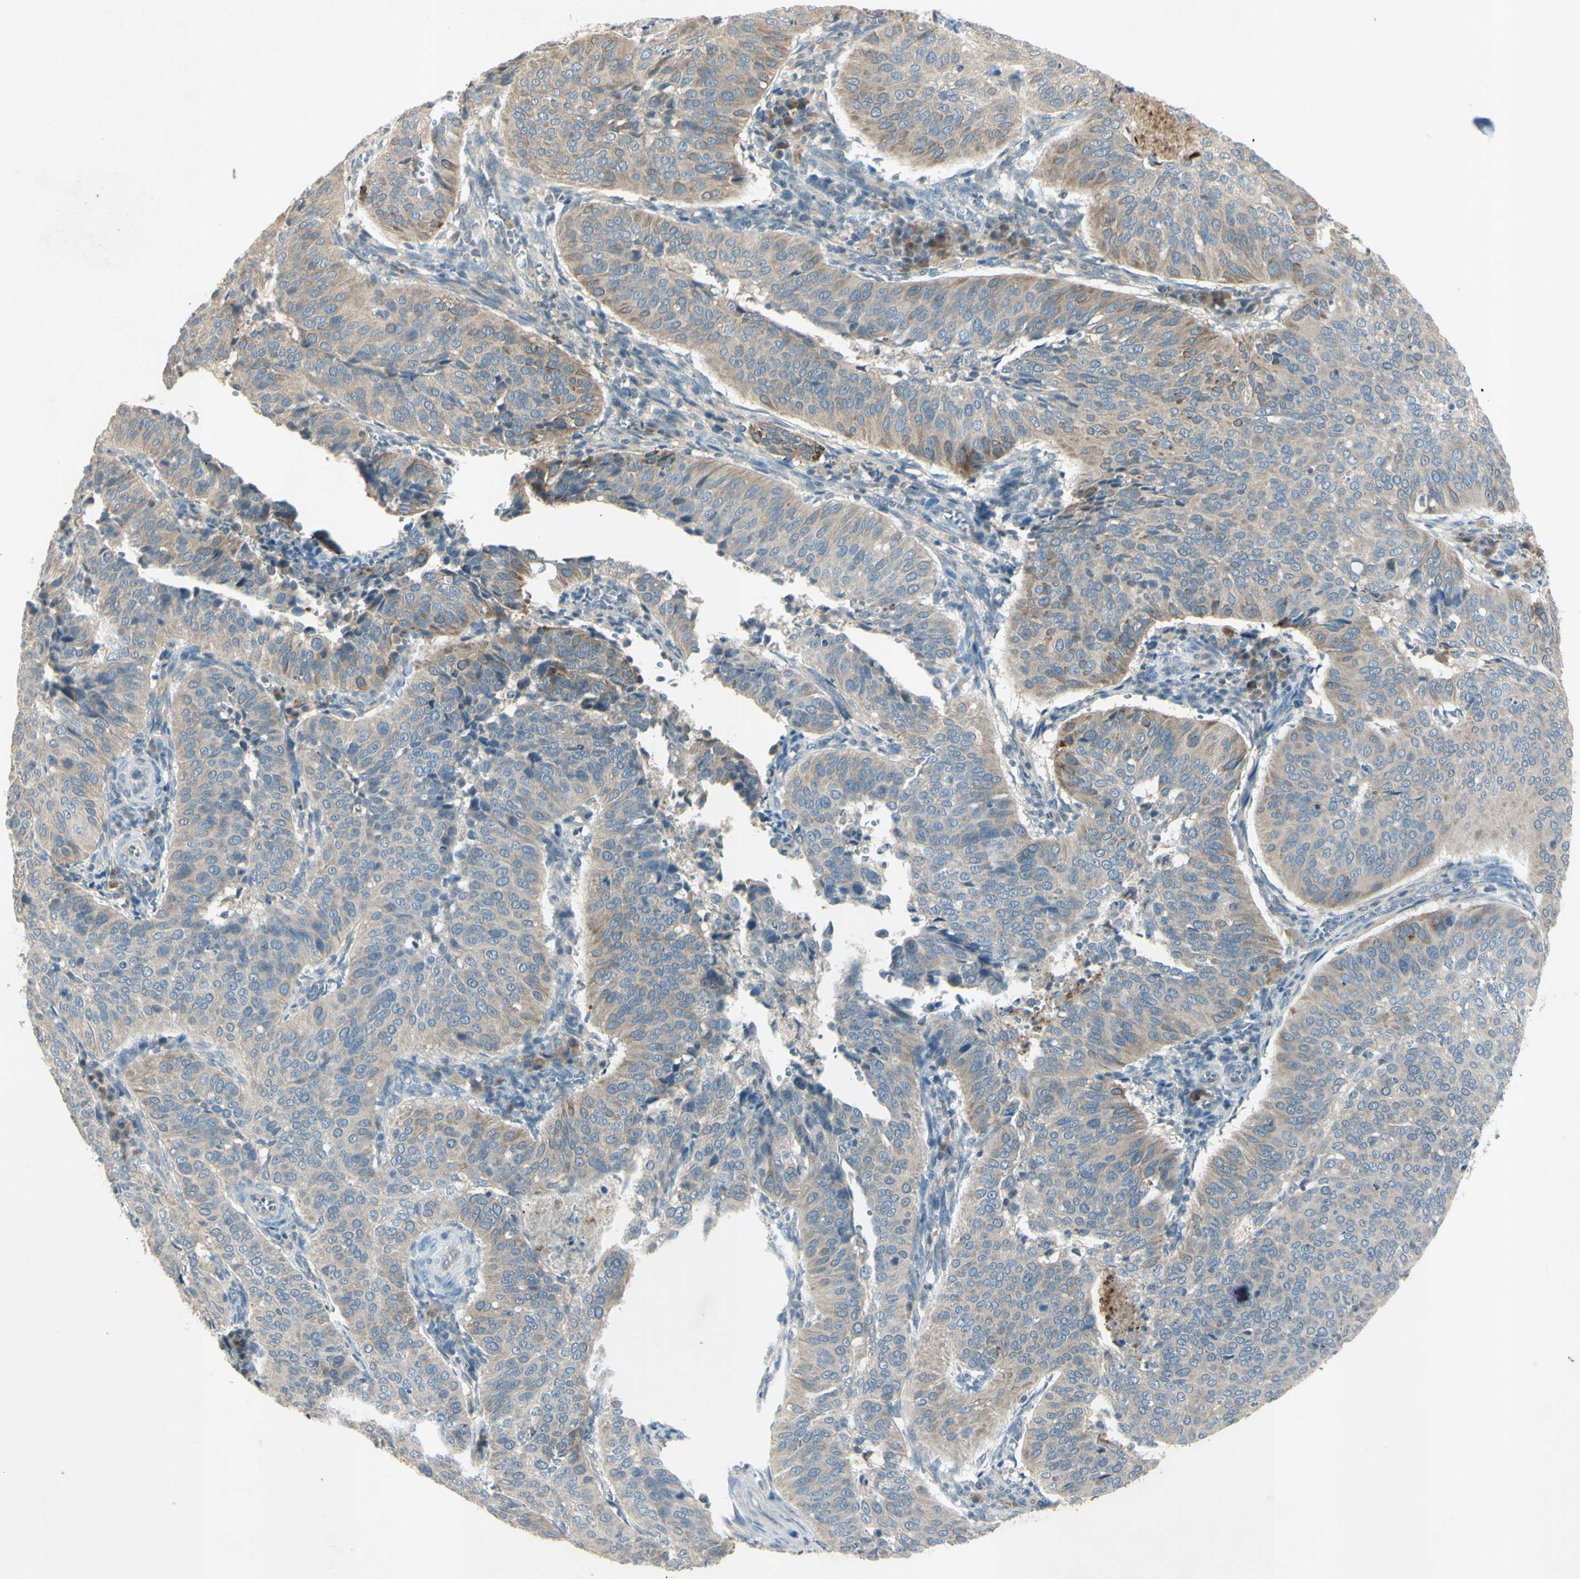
{"staining": {"intensity": "weak", "quantity": "<25%", "location": "cytoplasmic/membranous"}, "tissue": "cervical cancer", "cell_type": "Tumor cells", "image_type": "cancer", "snomed": [{"axis": "morphology", "description": "Normal tissue, NOS"}, {"axis": "morphology", "description": "Squamous cell carcinoma, NOS"}, {"axis": "topography", "description": "Cervix"}], "caption": "Image shows no significant protein expression in tumor cells of cervical squamous cell carcinoma.", "gene": "AATK", "patient": {"sex": "female", "age": 39}}